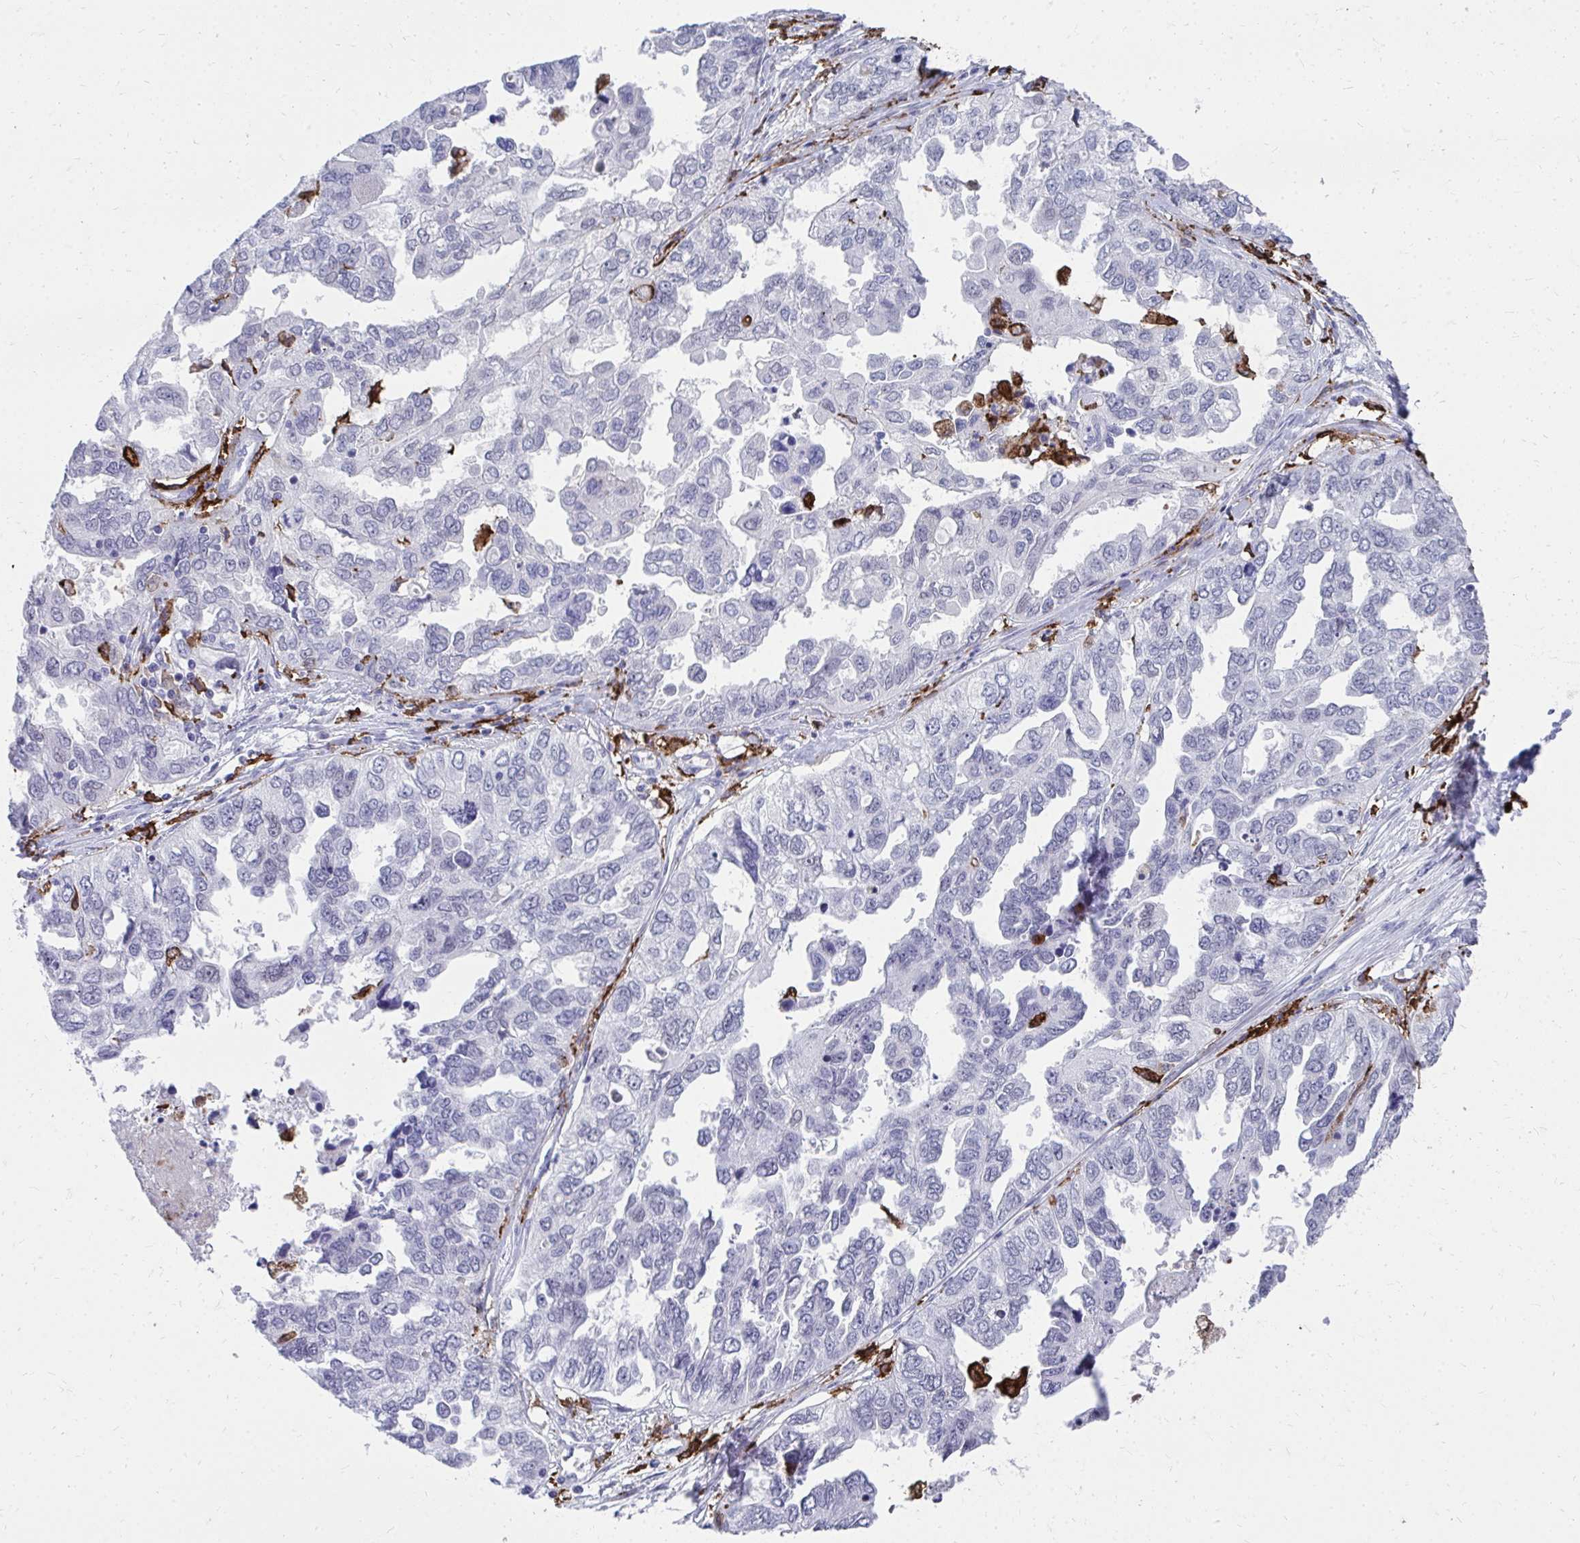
{"staining": {"intensity": "negative", "quantity": "none", "location": "none"}, "tissue": "ovarian cancer", "cell_type": "Tumor cells", "image_type": "cancer", "snomed": [{"axis": "morphology", "description": "Cystadenocarcinoma, serous, NOS"}, {"axis": "topography", "description": "Ovary"}], "caption": "This is an IHC micrograph of human ovarian cancer (serous cystadenocarcinoma). There is no positivity in tumor cells.", "gene": "CD163", "patient": {"sex": "female", "age": 53}}